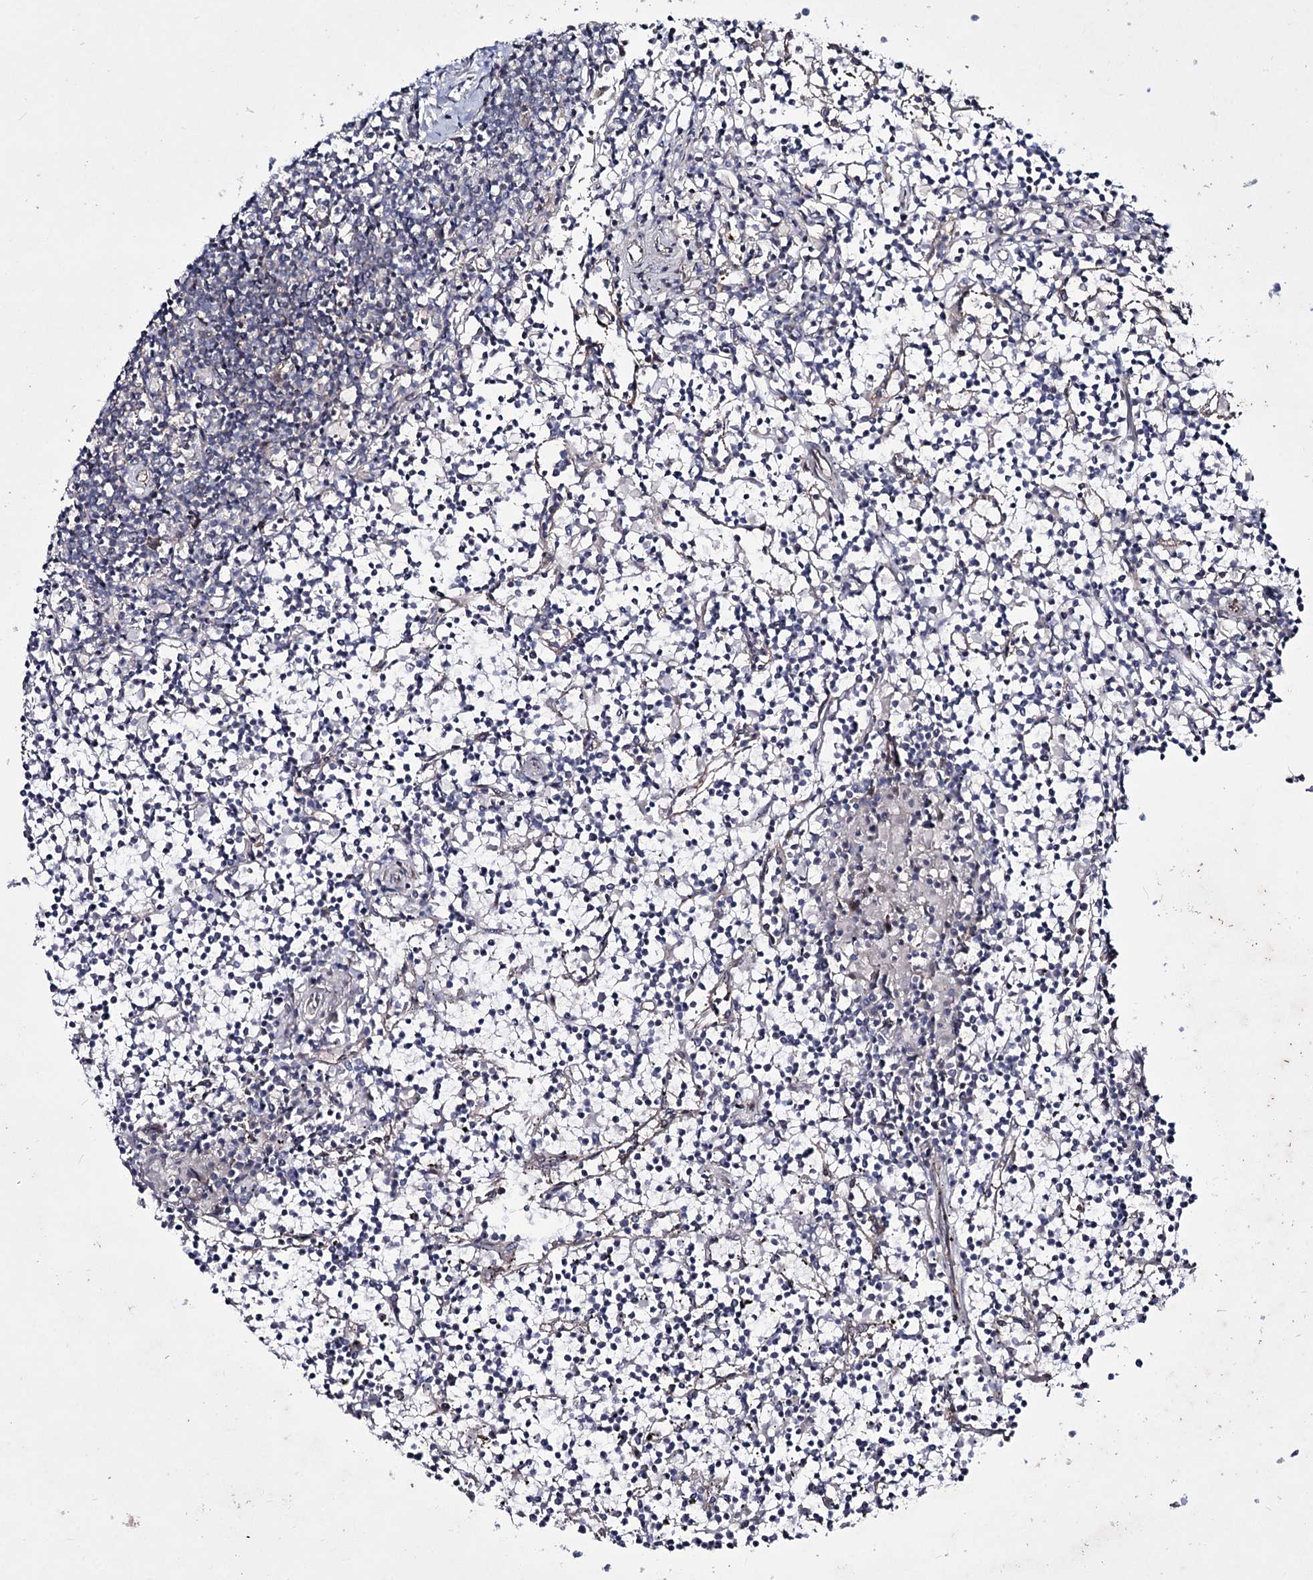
{"staining": {"intensity": "negative", "quantity": "none", "location": "none"}, "tissue": "lymphoma", "cell_type": "Tumor cells", "image_type": "cancer", "snomed": [{"axis": "morphology", "description": "Malignant lymphoma, non-Hodgkin's type, Low grade"}, {"axis": "topography", "description": "Spleen"}], "caption": "Tumor cells show no significant protein expression in lymphoma.", "gene": "HOXC11", "patient": {"sex": "female", "age": 19}}